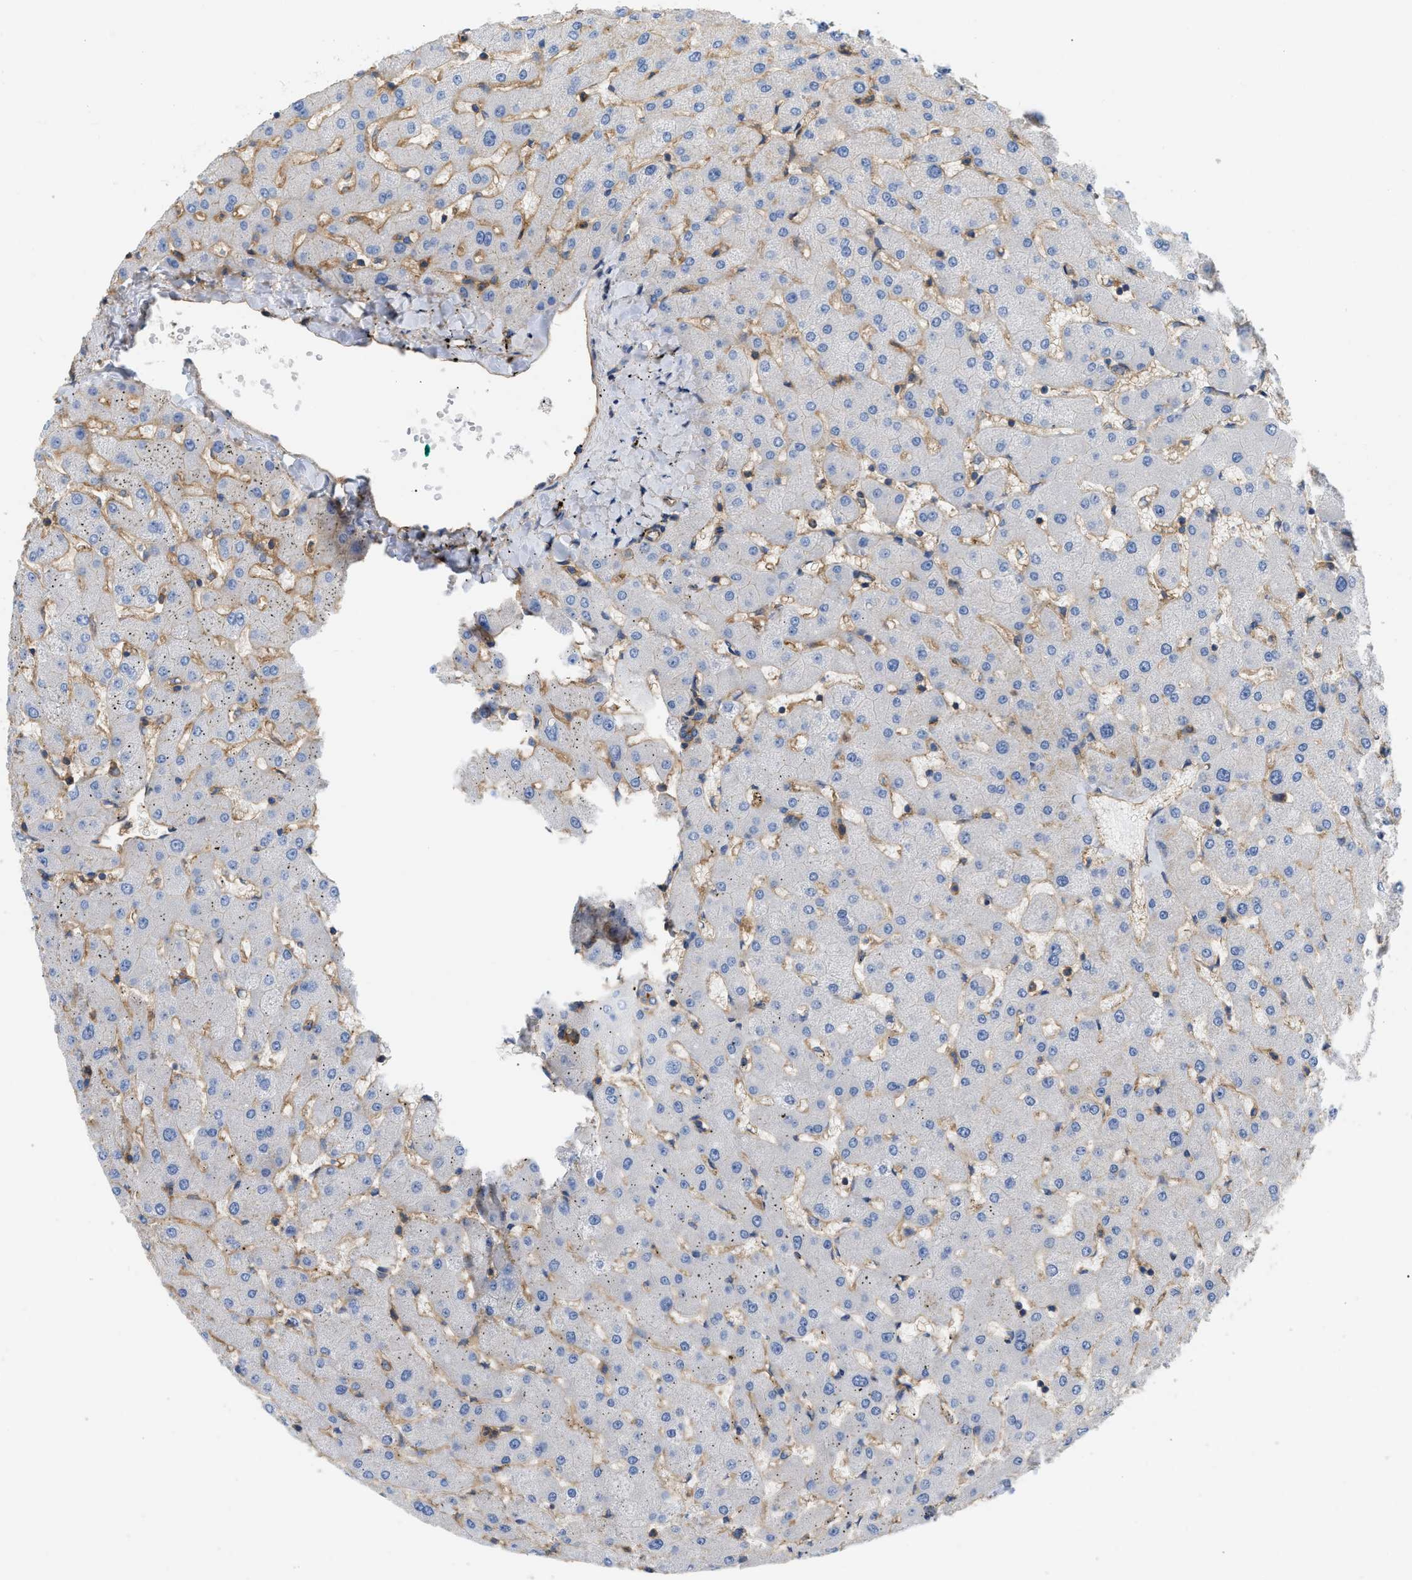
{"staining": {"intensity": "moderate", "quantity": ">75%", "location": "cytoplasmic/membranous"}, "tissue": "liver", "cell_type": "Cholangiocytes", "image_type": "normal", "snomed": [{"axis": "morphology", "description": "Normal tissue, NOS"}, {"axis": "topography", "description": "Liver"}], "caption": "Immunohistochemical staining of benign liver reveals medium levels of moderate cytoplasmic/membranous positivity in approximately >75% of cholangiocytes. The staining was performed using DAB (3,3'-diaminobenzidine), with brown indicating positive protein expression. Nuclei are stained blue with hematoxylin.", "gene": "GNB4", "patient": {"sex": "female", "age": 63}}